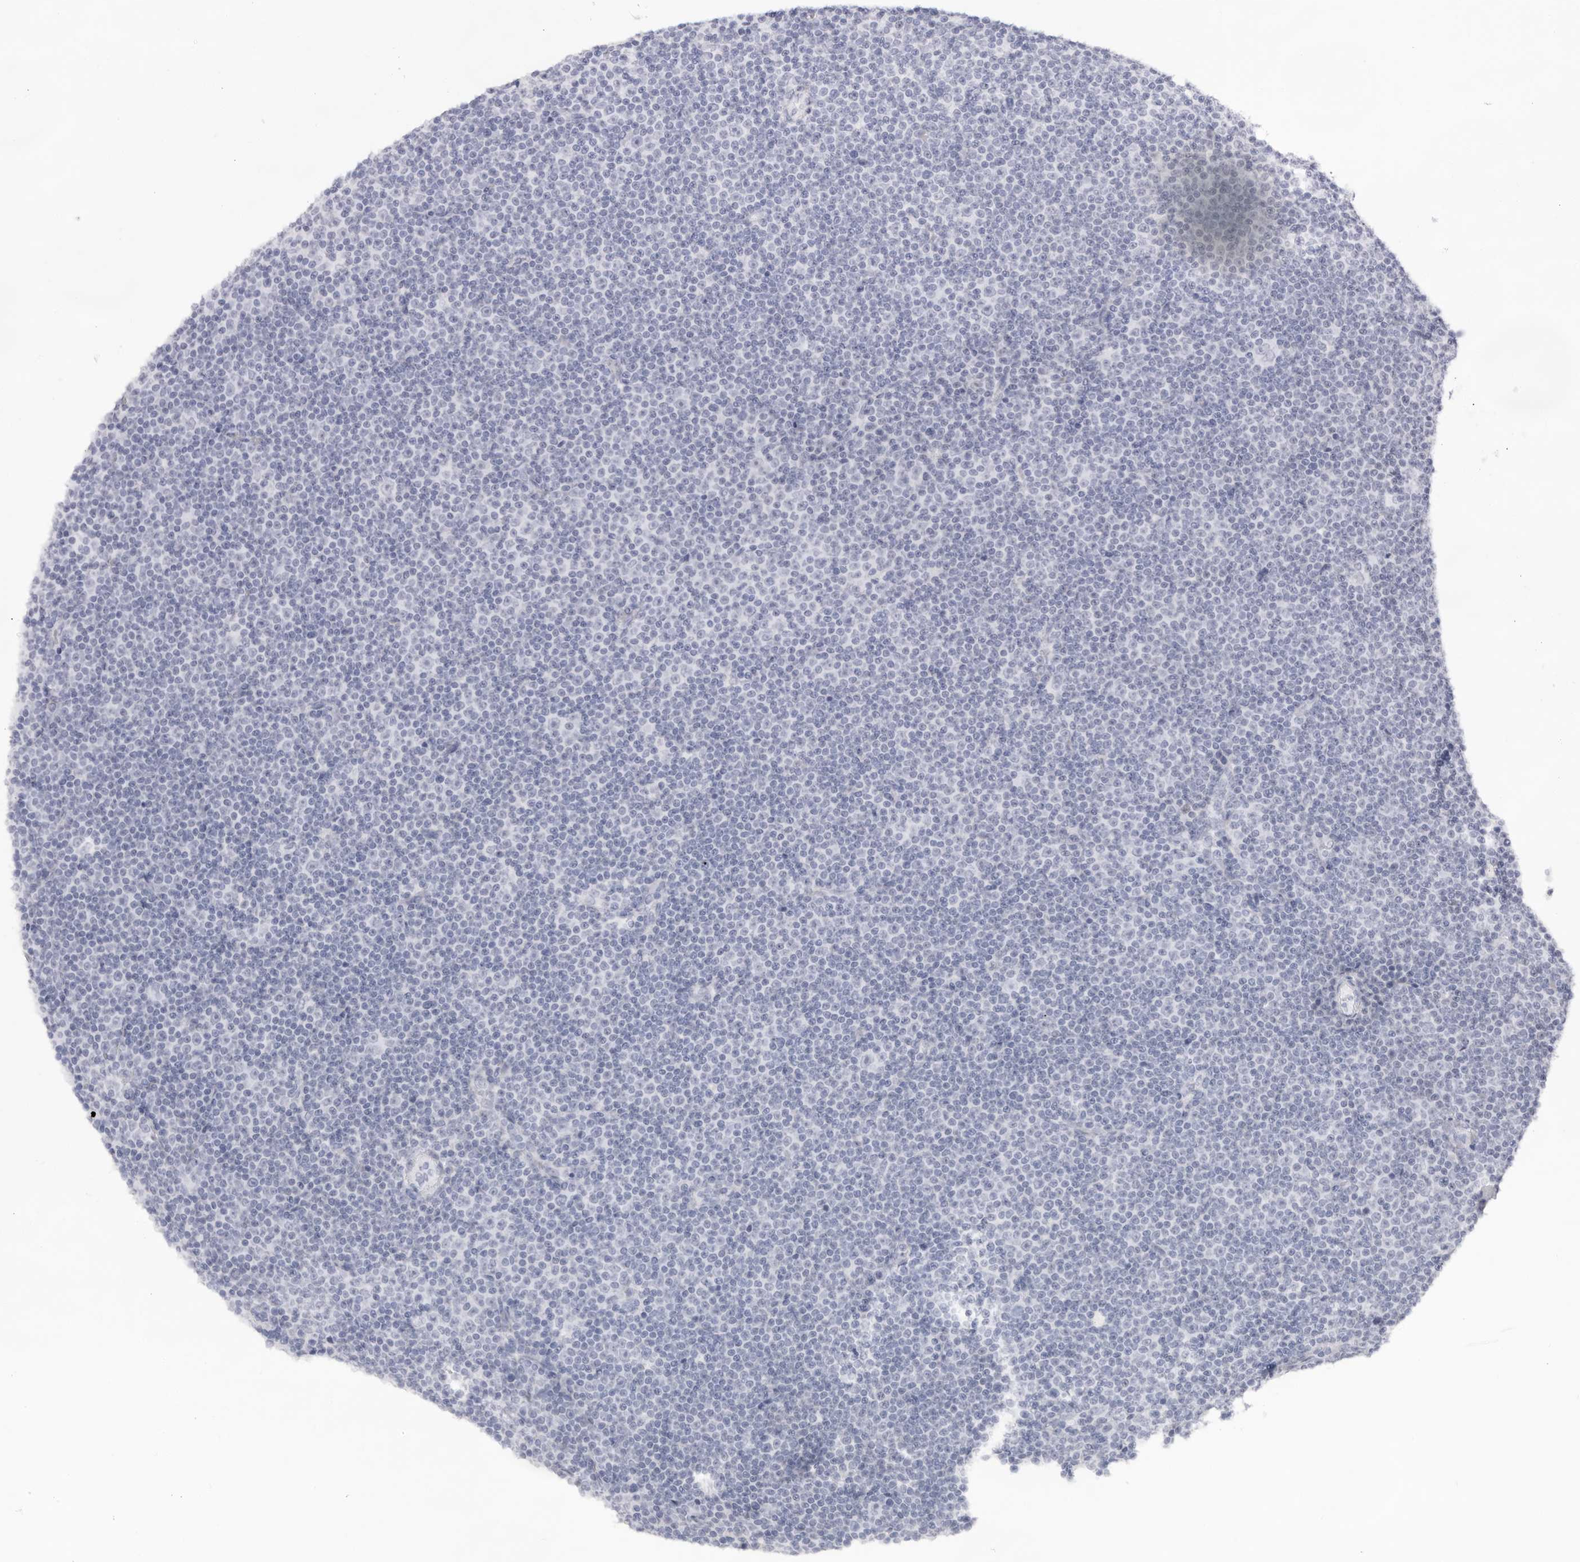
{"staining": {"intensity": "negative", "quantity": "none", "location": "none"}, "tissue": "lymphoma", "cell_type": "Tumor cells", "image_type": "cancer", "snomed": [{"axis": "morphology", "description": "Malignant lymphoma, non-Hodgkin's type, Low grade"}, {"axis": "topography", "description": "Lymph node"}], "caption": "A high-resolution histopathology image shows IHC staining of lymphoma, which exhibits no significant staining in tumor cells.", "gene": "KLK12", "patient": {"sex": "female", "age": 67}}